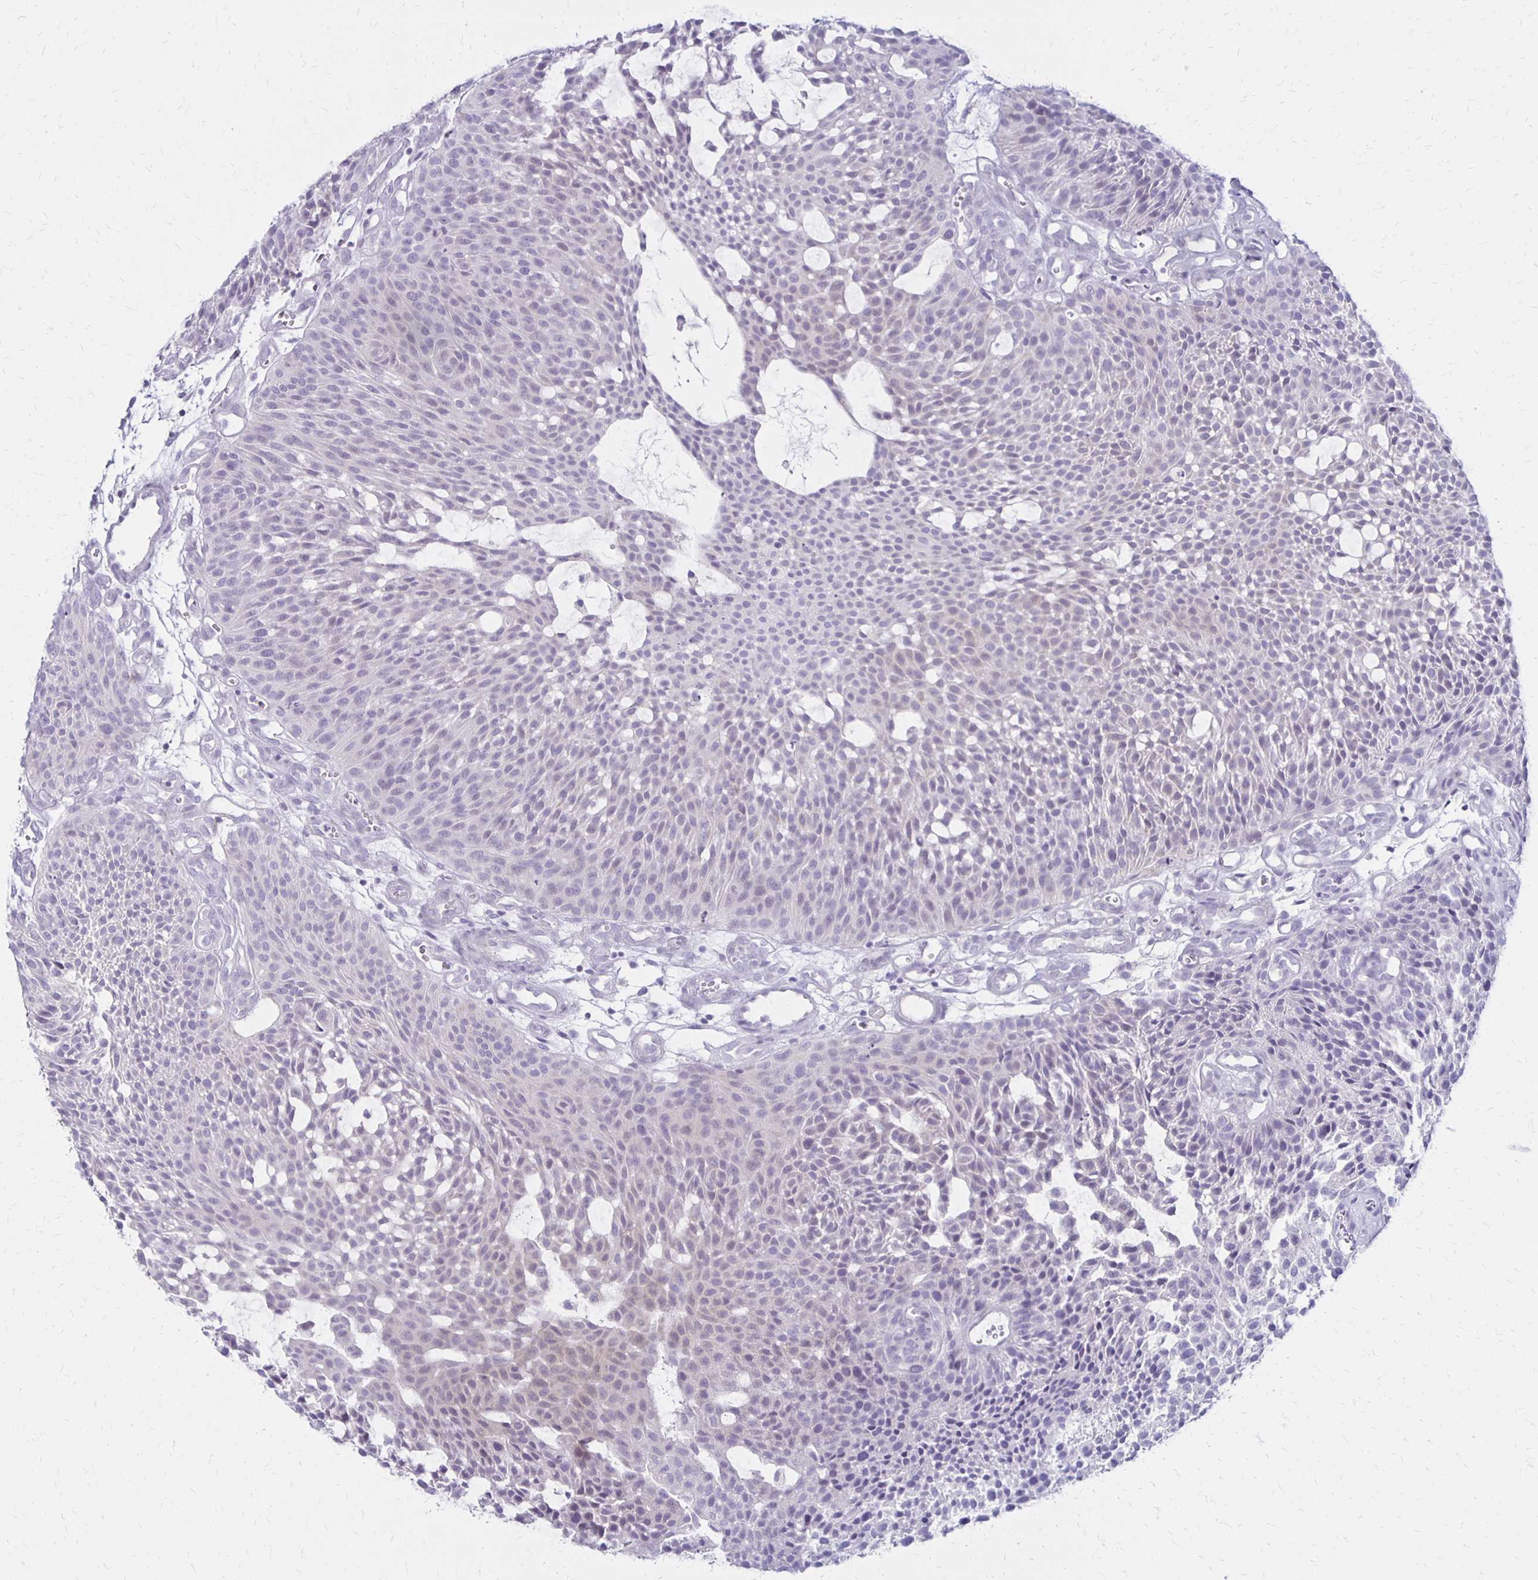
{"staining": {"intensity": "negative", "quantity": "none", "location": "none"}, "tissue": "urothelial cancer", "cell_type": "Tumor cells", "image_type": "cancer", "snomed": [{"axis": "morphology", "description": "Urothelial carcinoma, NOS"}, {"axis": "topography", "description": "Urinary bladder"}], "caption": "A high-resolution histopathology image shows immunohistochemistry staining of urothelial cancer, which exhibits no significant staining in tumor cells. (DAB (3,3'-diaminobenzidine) immunohistochemistry, high magnification).", "gene": "RYR1", "patient": {"sex": "male", "age": 84}}